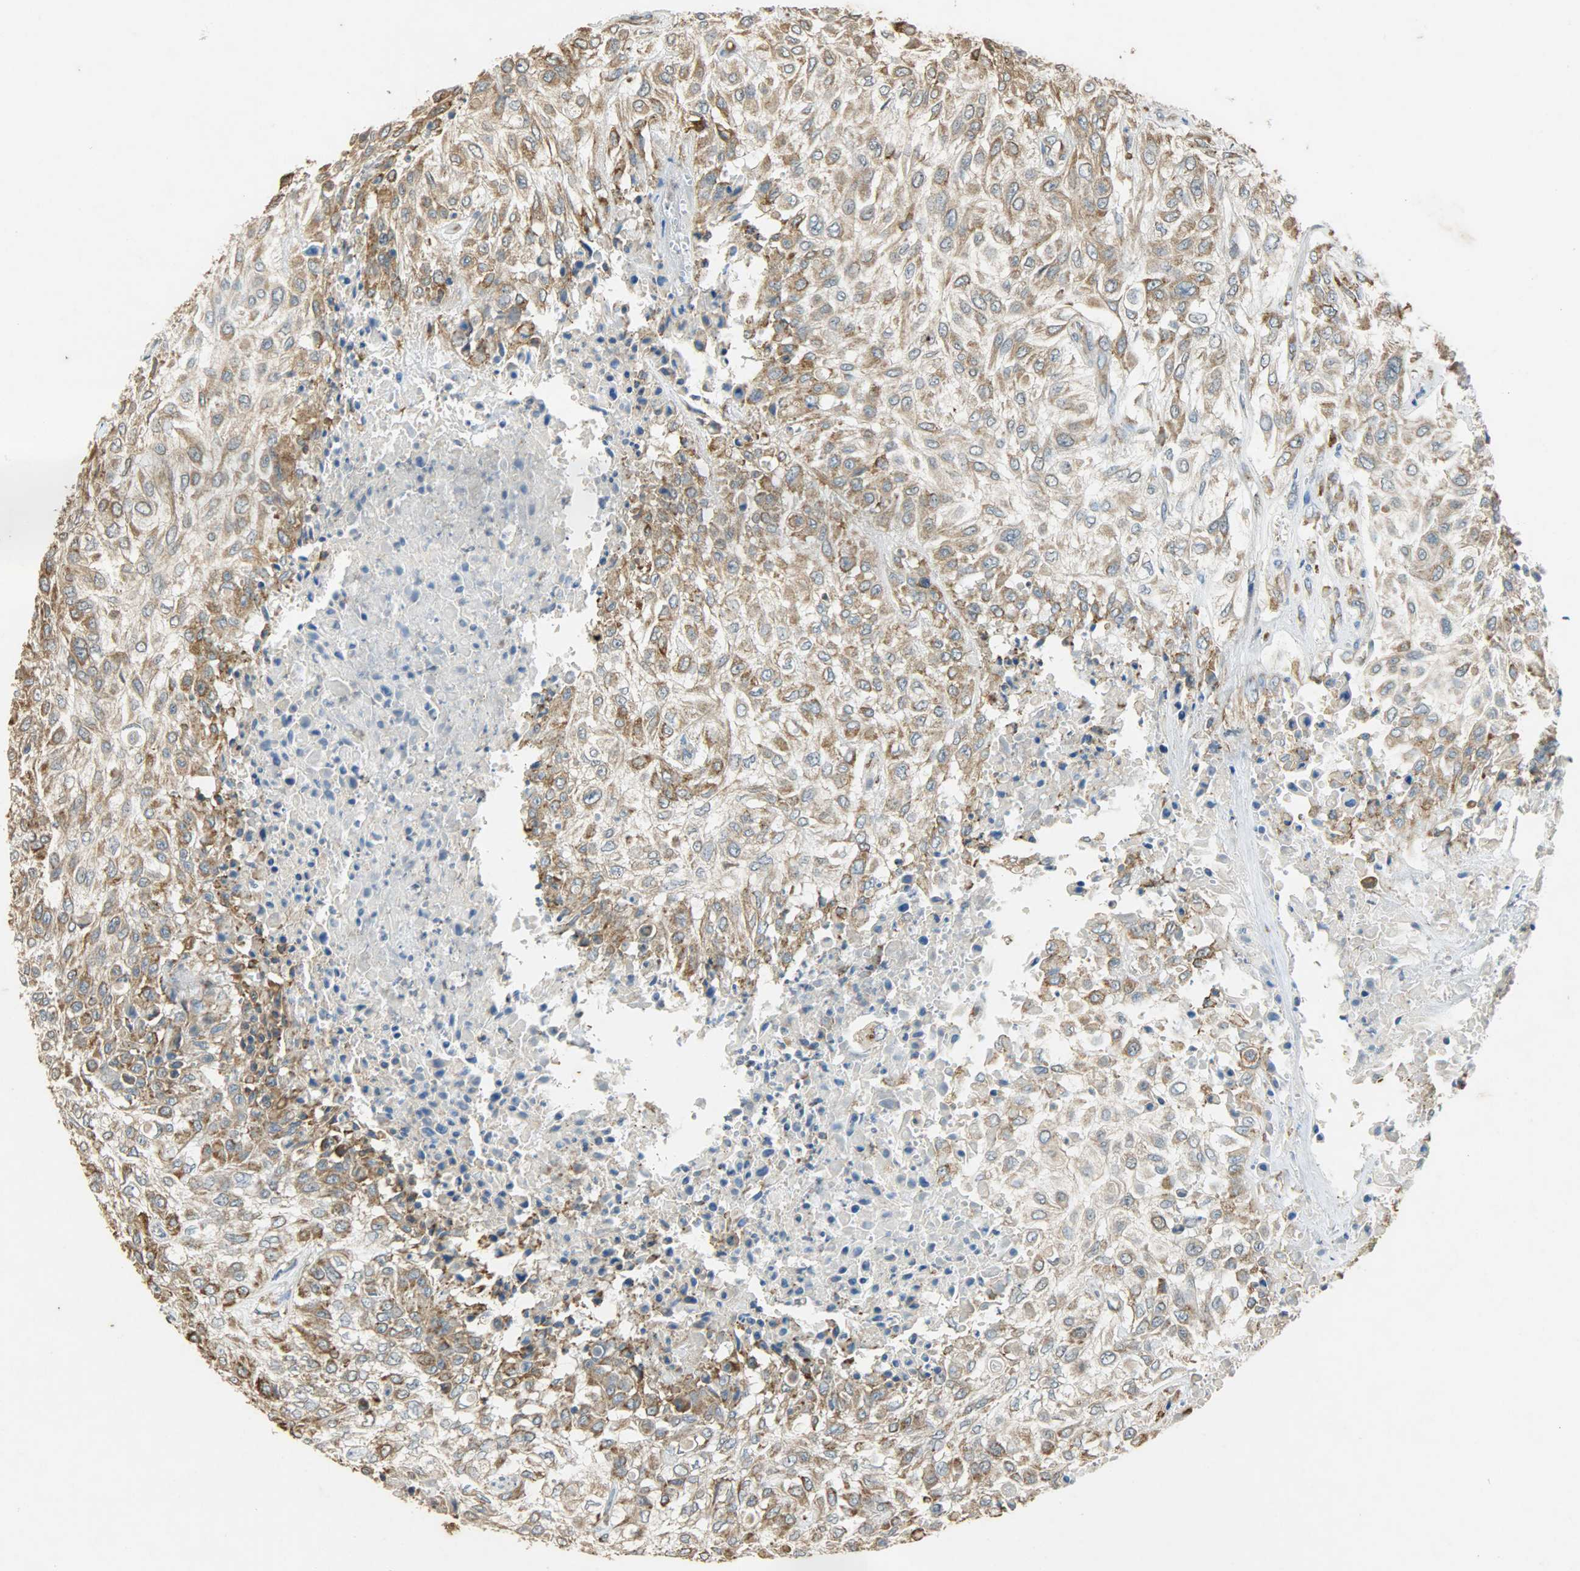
{"staining": {"intensity": "moderate", "quantity": ">75%", "location": "cytoplasmic/membranous"}, "tissue": "urothelial cancer", "cell_type": "Tumor cells", "image_type": "cancer", "snomed": [{"axis": "morphology", "description": "Urothelial carcinoma, High grade"}, {"axis": "topography", "description": "Urinary bladder"}], "caption": "Immunohistochemical staining of human urothelial carcinoma (high-grade) demonstrates medium levels of moderate cytoplasmic/membranous protein staining in approximately >75% of tumor cells.", "gene": "HSPA5", "patient": {"sex": "male", "age": 57}}